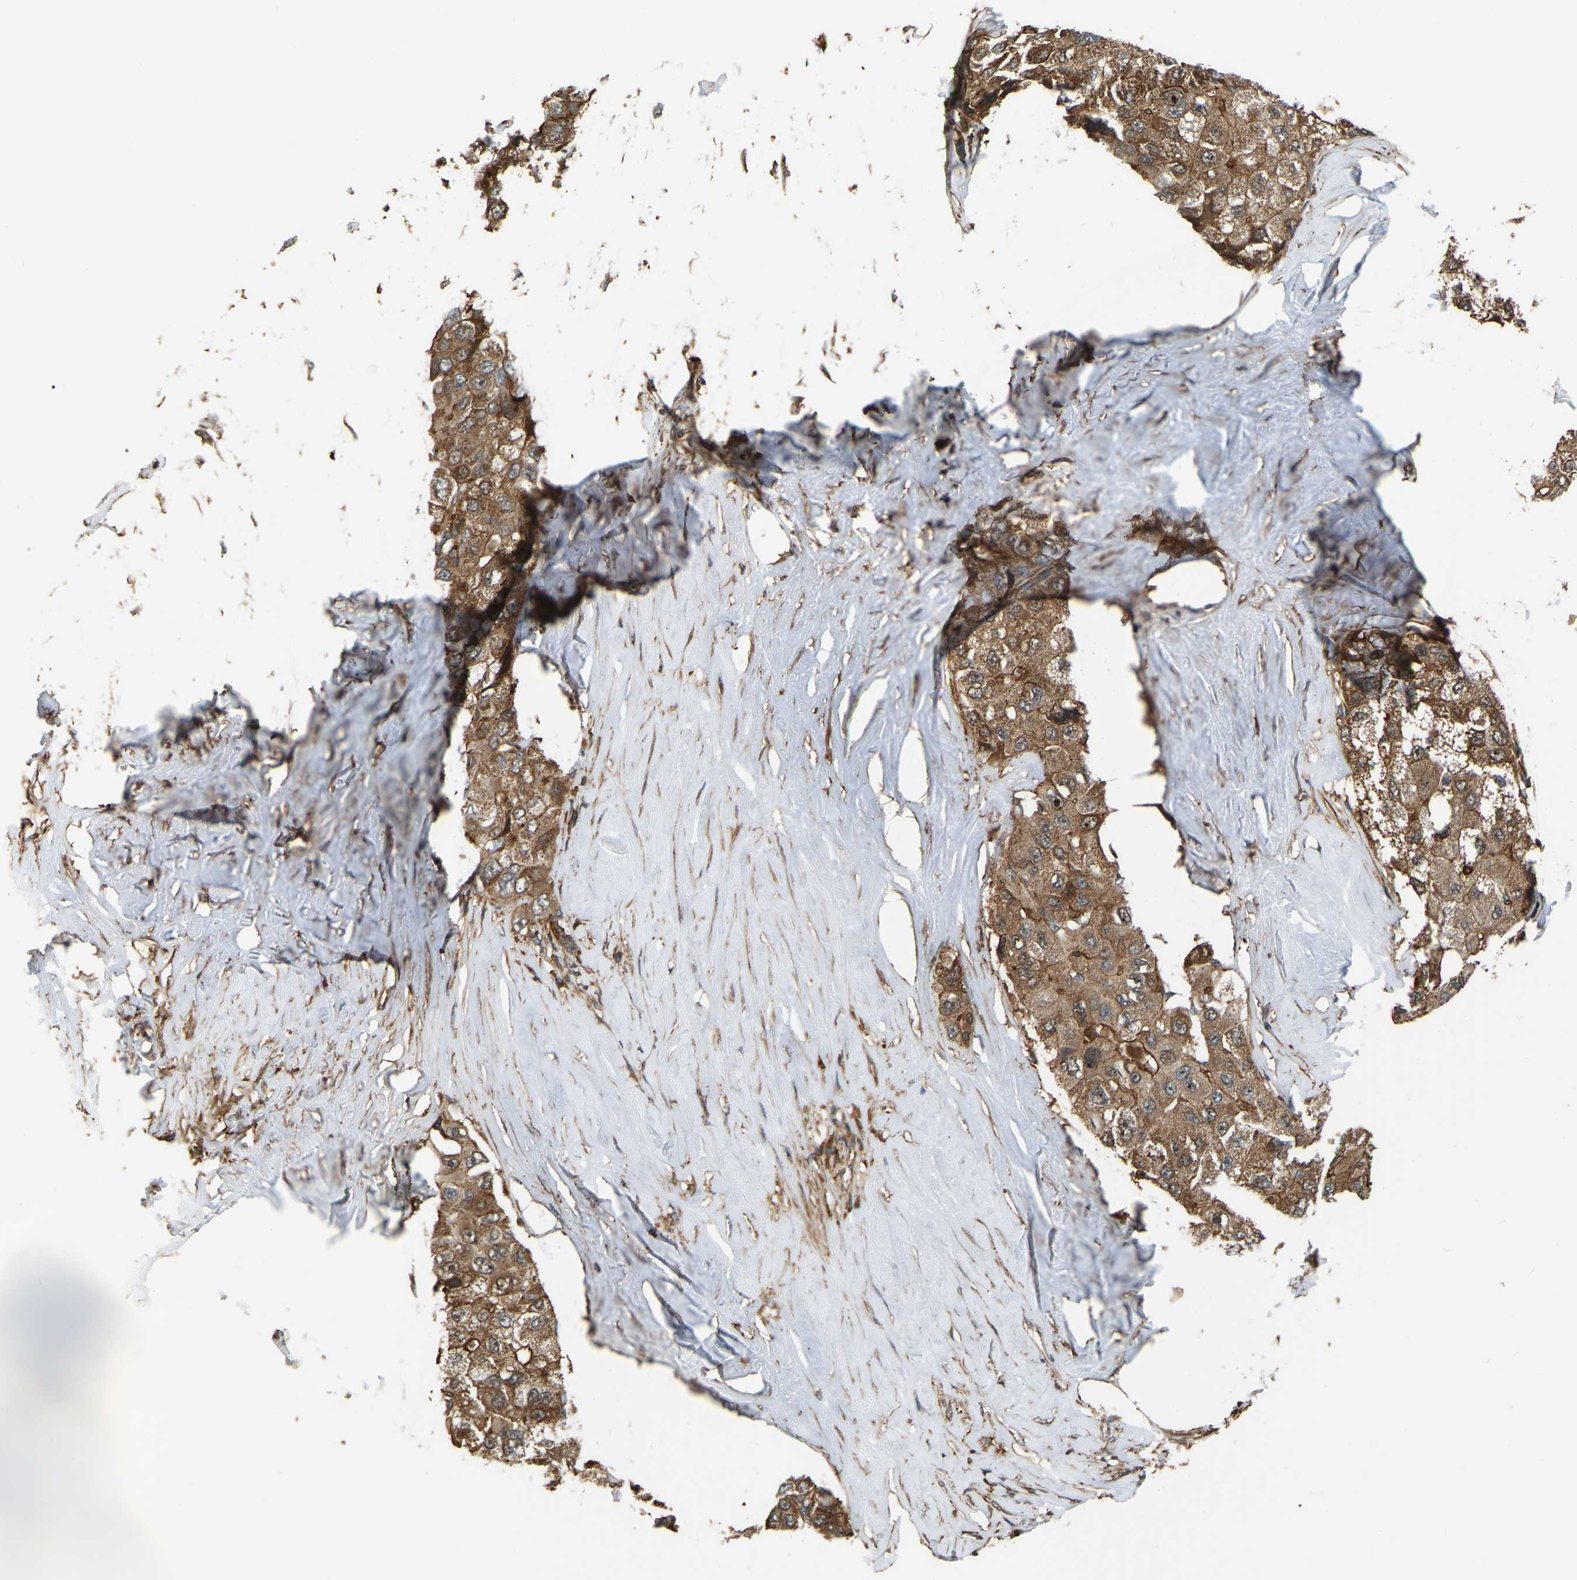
{"staining": {"intensity": "moderate", "quantity": ">75%", "location": "cytoplasmic/membranous"}, "tissue": "liver cancer", "cell_type": "Tumor cells", "image_type": "cancer", "snomed": [{"axis": "morphology", "description": "Carcinoma, Hepatocellular, NOS"}, {"axis": "topography", "description": "Liver"}], "caption": "Protein staining of hepatocellular carcinoma (liver) tissue reveals moderate cytoplasmic/membranous staining in approximately >75% of tumor cells. (brown staining indicates protein expression, while blue staining denotes nuclei).", "gene": "SAMD9L", "patient": {"sex": "male", "age": 80}}